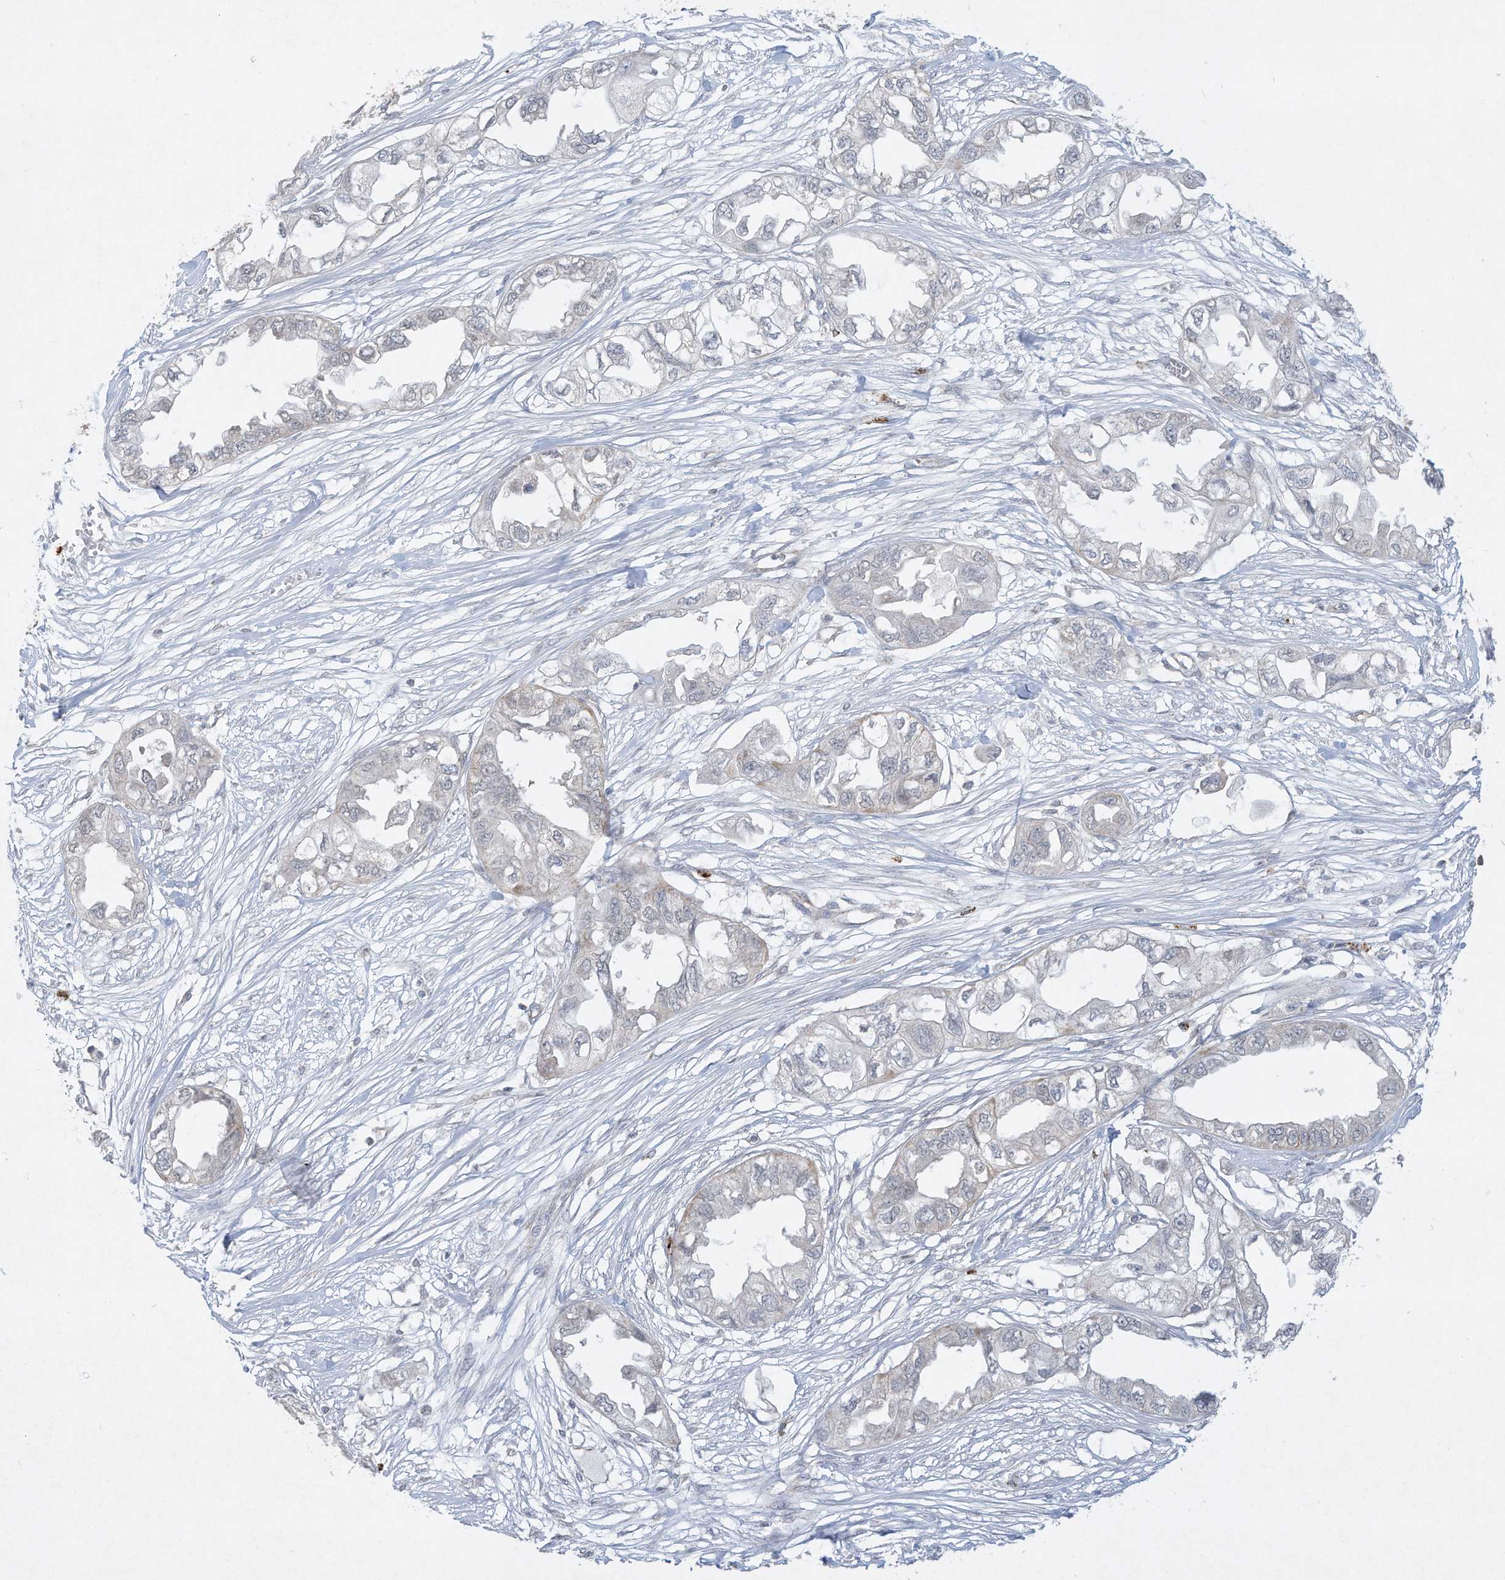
{"staining": {"intensity": "negative", "quantity": "none", "location": "none"}, "tissue": "endometrial cancer", "cell_type": "Tumor cells", "image_type": "cancer", "snomed": [{"axis": "morphology", "description": "Adenocarcinoma, NOS"}, {"axis": "topography", "description": "Endometrium"}], "caption": "DAB (3,3'-diaminobenzidine) immunohistochemical staining of human endometrial adenocarcinoma shows no significant expression in tumor cells.", "gene": "CHRNA4", "patient": {"sex": "female", "age": 67}}